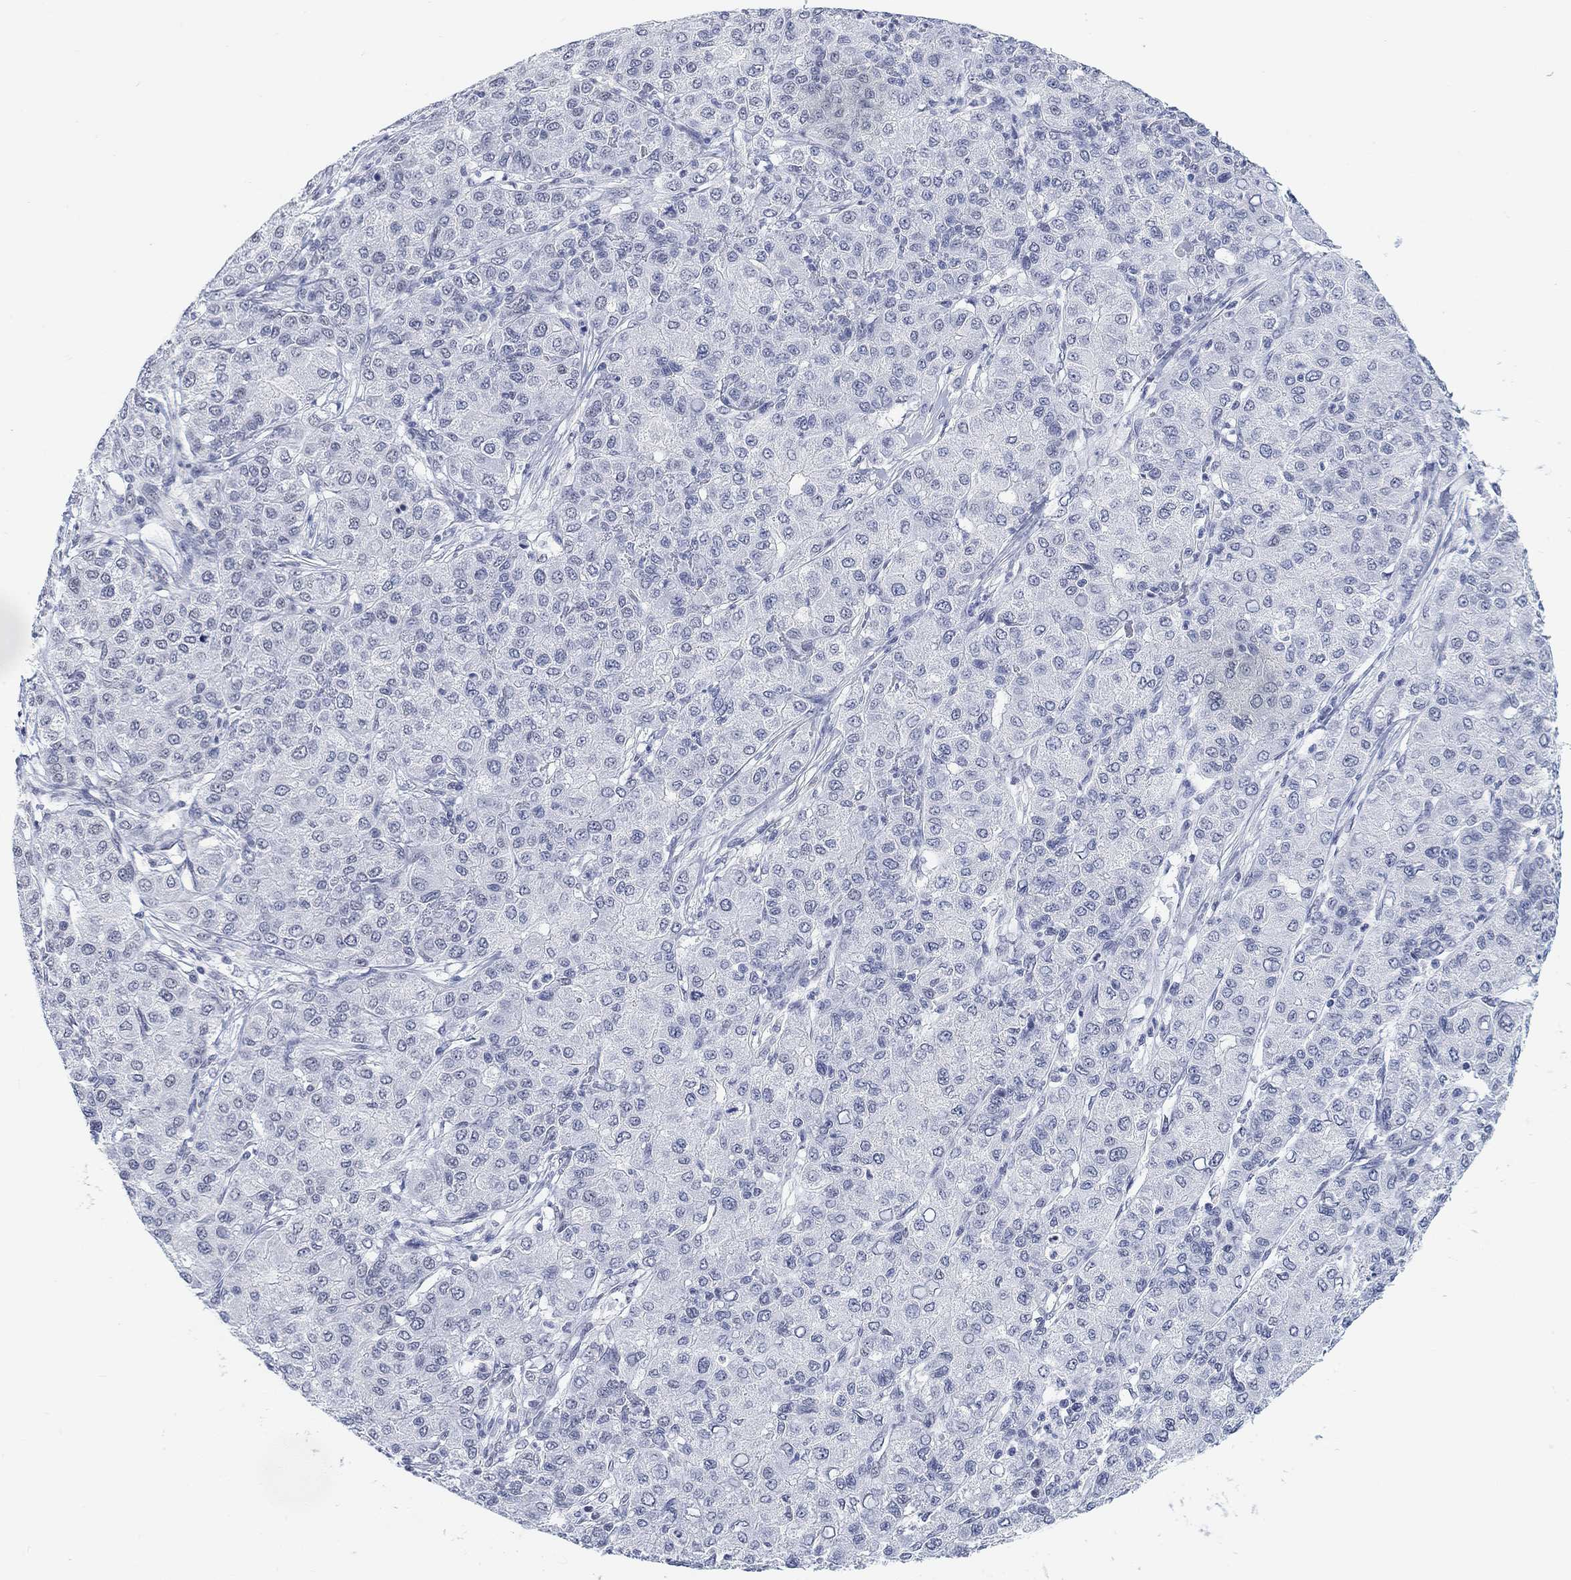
{"staining": {"intensity": "negative", "quantity": "none", "location": "none"}, "tissue": "liver cancer", "cell_type": "Tumor cells", "image_type": "cancer", "snomed": [{"axis": "morphology", "description": "Carcinoma, Hepatocellular, NOS"}, {"axis": "topography", "description": "Liver"}], "caption": "There is no significant expression in tumor cells of hepatocellular carcinoma (liver). (DAB (3,3'-diaminobenzidine) immunohistochemistry (IHC), high magnification).", "gene": "PURG", "patient": {"sex": "male", "age": 65}}